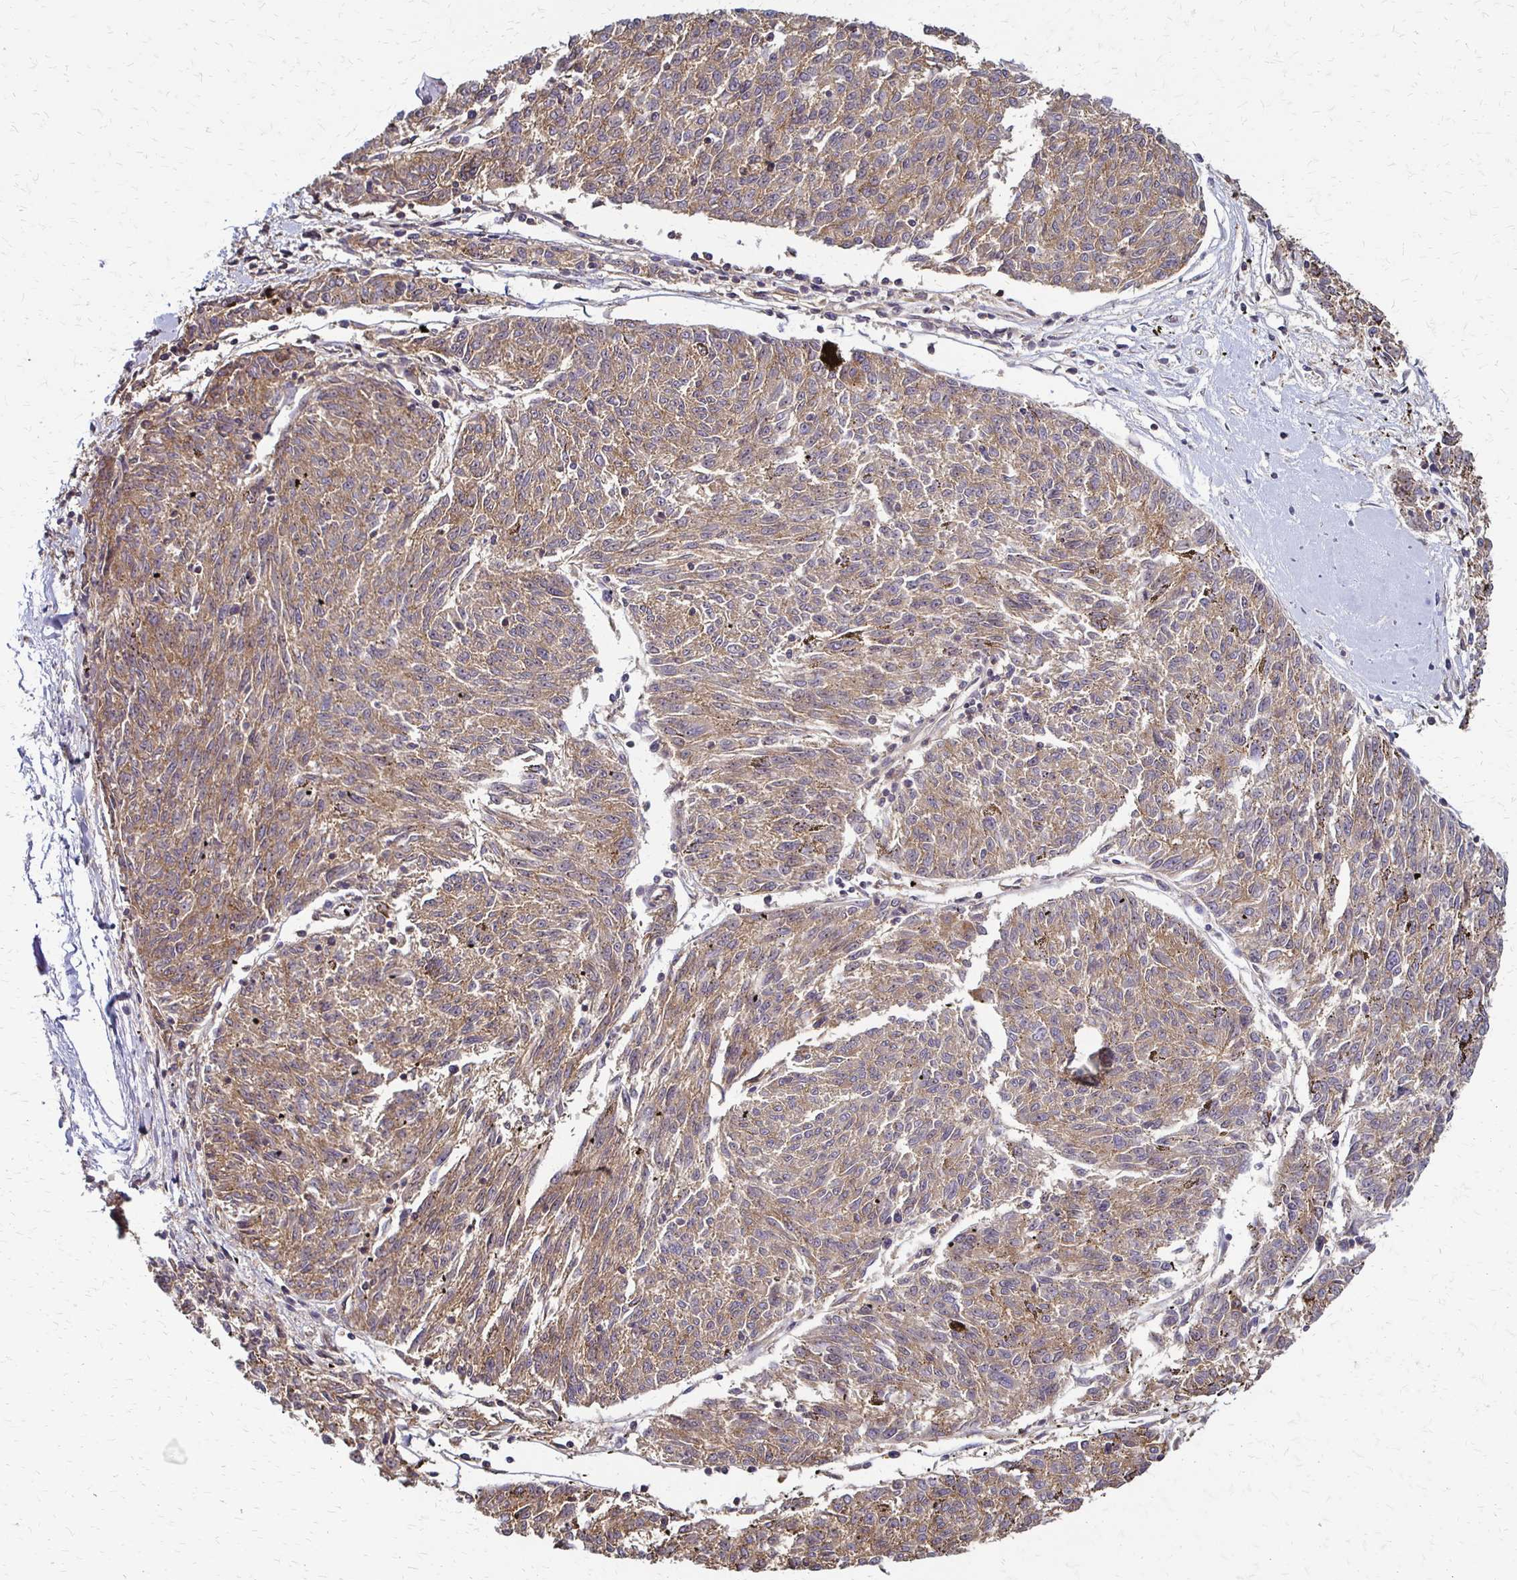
{"staining": {"intensity": "weak", "quantity": ">75%", "location": "cytoplasmic/membranous"}, "tissue": "melanoma", "cell_type": "Tumor cells", "image_type": "cancer", "snomed": [{"axis": "morphology", "description": "Malignant melanoma, NOS"}, {"axis": "topography", "description": "Skin"}], "caption": "A brown stain shows weak cytoplasmic/membranous staining of a protein in melanoma tumor cells.", "gene": "SLC9A9", "patient": {"sex": "female", "age": 72}}